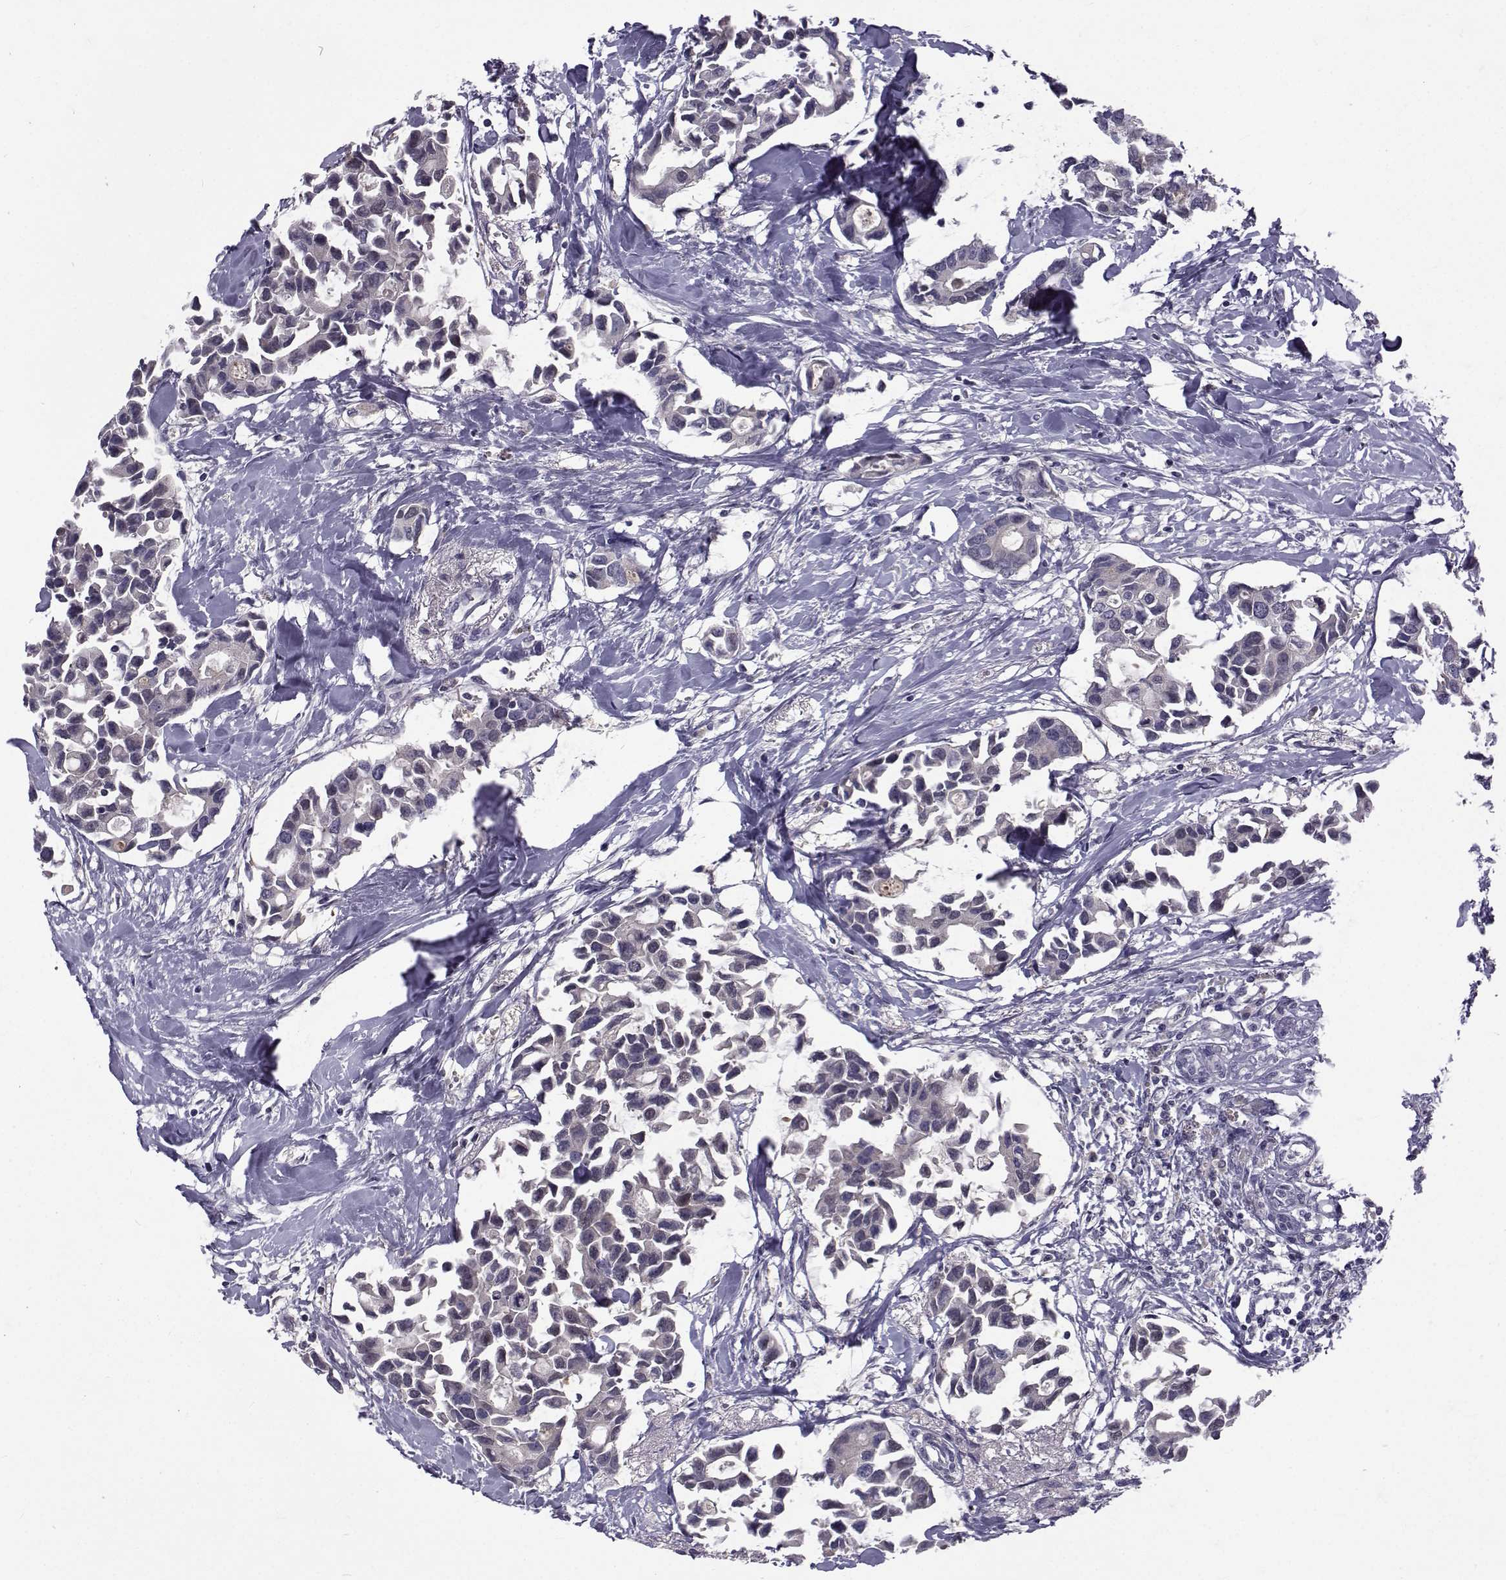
{"staining": {"intensity": "negative", "quantity": "none", "location": "none"}, "tissue": "breast cancer", "cell_type": "Tumor cells", "image_type": "cancer", "snomed": [{"axis": "morphology", "description": "Duct carcinoma"}, {"axis": "topography", "description": "Breast"}], "caption": "Immunohistochemical staining of infiltrating ductal carcinoma (breast) reveals no significant positivity in tumor cells.", "gene": "TNFRSF11B", "patient": {"sex": "female", "age": 83}}